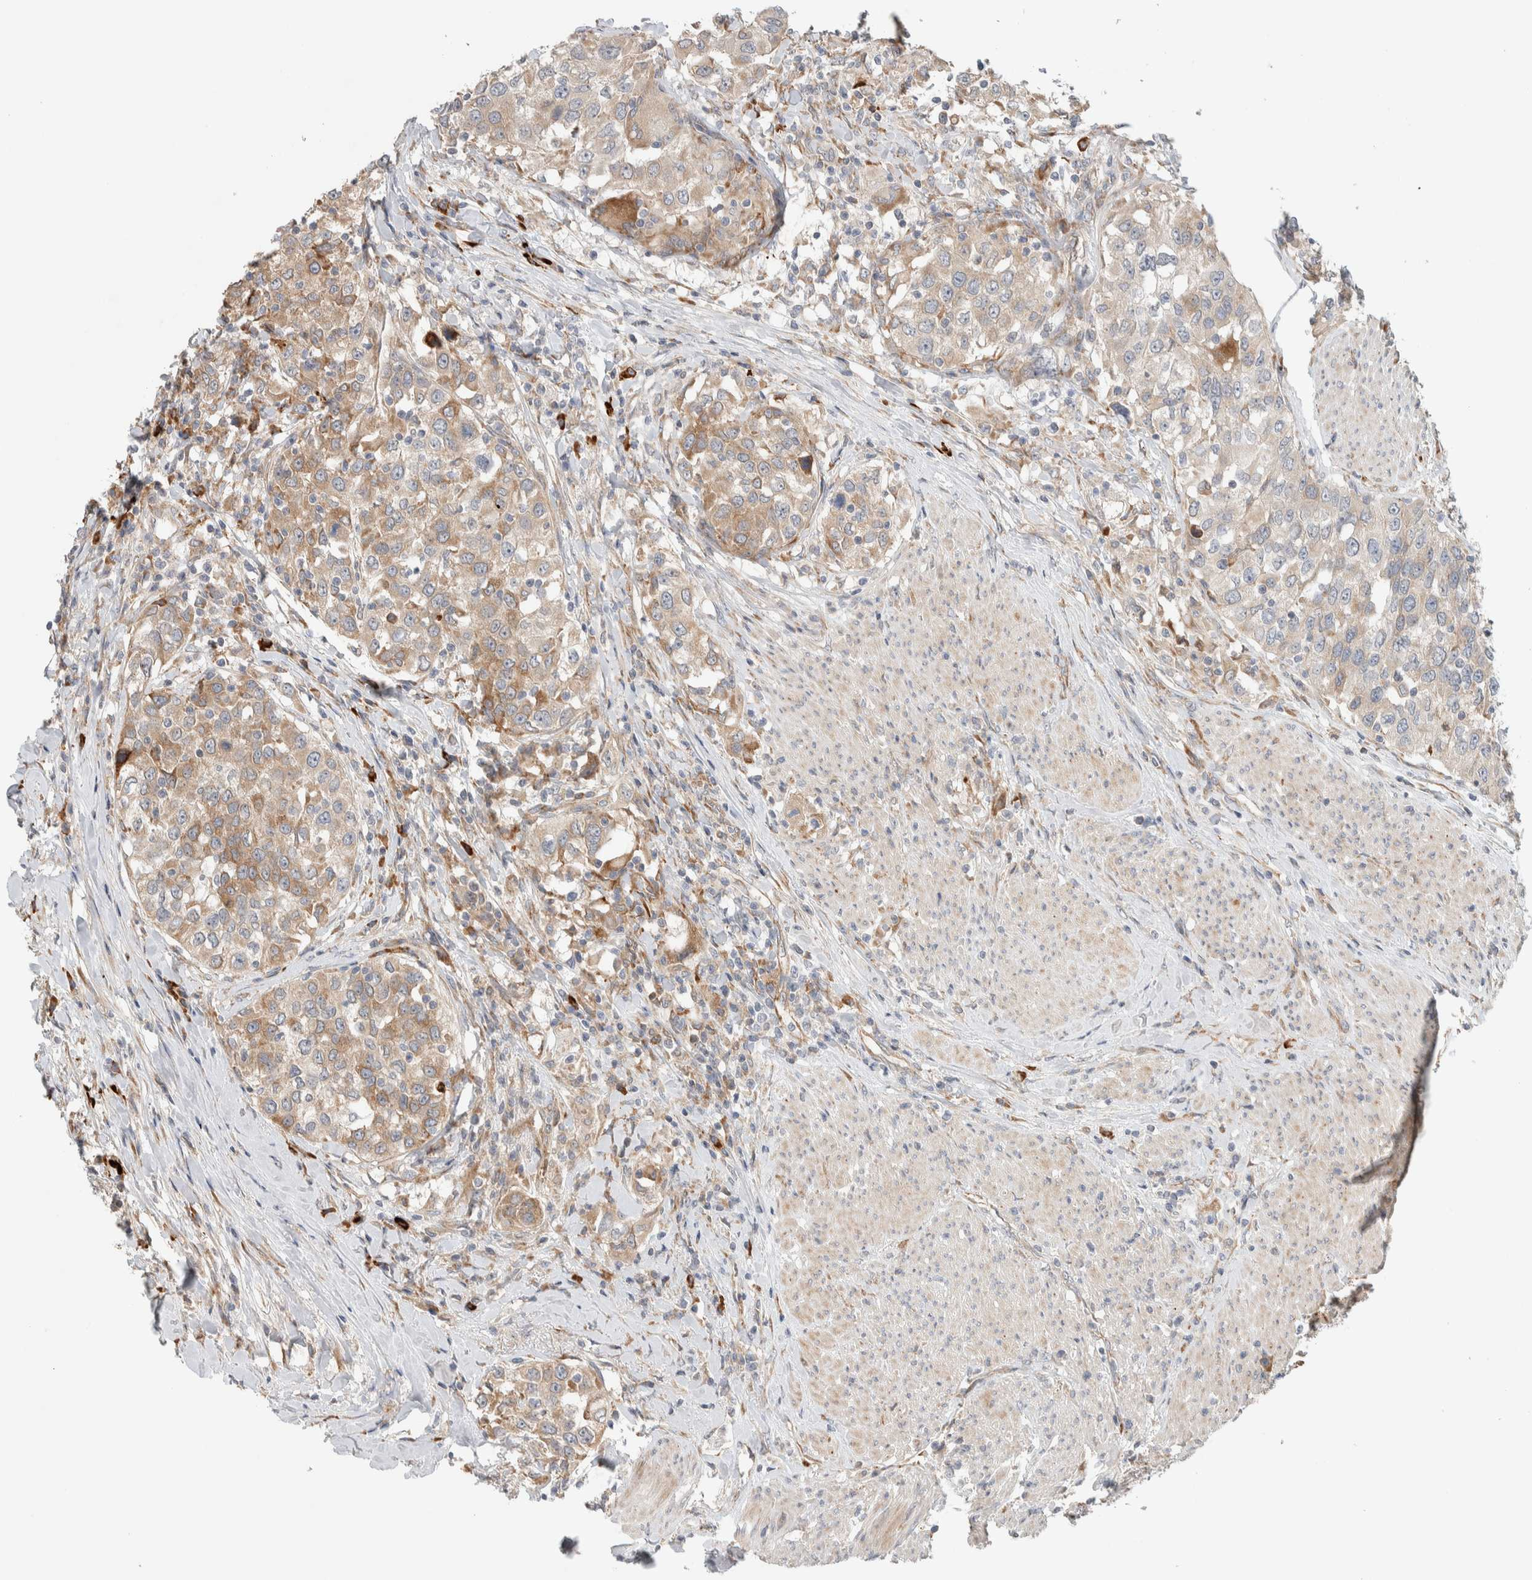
{"staining": {"intensity": "weak", "quantity": ">75%", "location": "cytoplasmic/membranous"}, "tissue": "urothelial cancer", "cell_type": "Tumor cells", "image_type": "cancer", "snomed": [{"axis": "morphology", "description": "Urothelial carcinoma, High grade"}, {"axis": "topography", "description": "Urinary bladder"}], "caption": "IHC micrograph of human urothelial cancer stained for a protein (brown), which shows low levels of weak cytoplasmic/membranous staining in approximately >75% of tumor cells.", "gene": "ADCY8", "patient": {"sex": "female", "age": 80}}